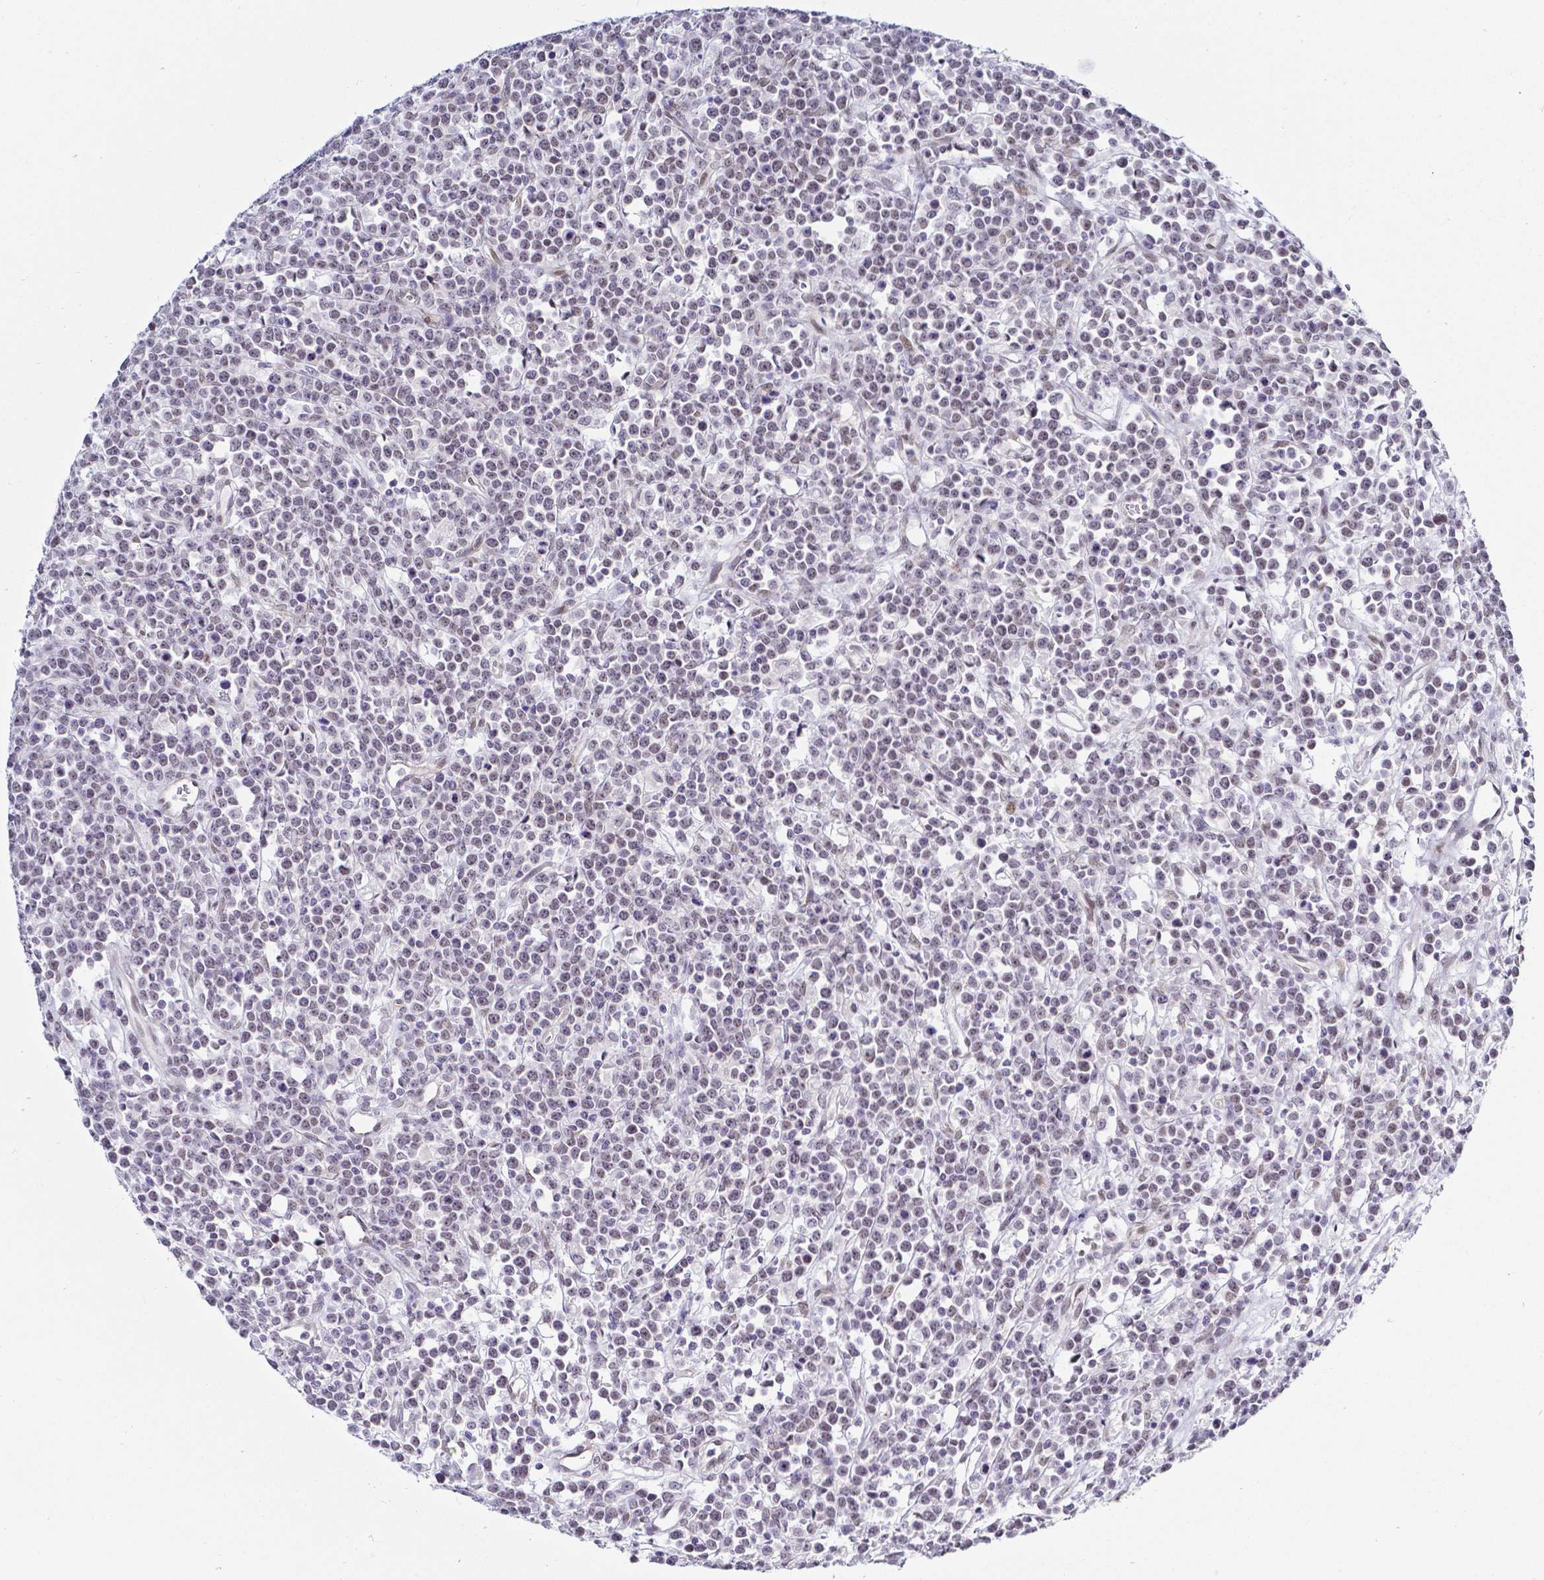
{"staining": {"intensity": "negative", "quantity": "none", "location": "none"}, "tissue": "lymphoma", "cell_type": "Tumor cells", "image_type": "cancer", "snomed": [{"axis": "morphology", "description": "Malignant lymphoma, non-Hodgkin's type, High grade"}, {"axis": "topography", "description": "Ovary"}], "caption": "Immunohistochemistry photomicrograph of human lymphoma stained for a protein (brown), which exhibits no expression in tumor cells.", "gene": "FAM83G", "patient": {"sex": "female", "age": 56}}